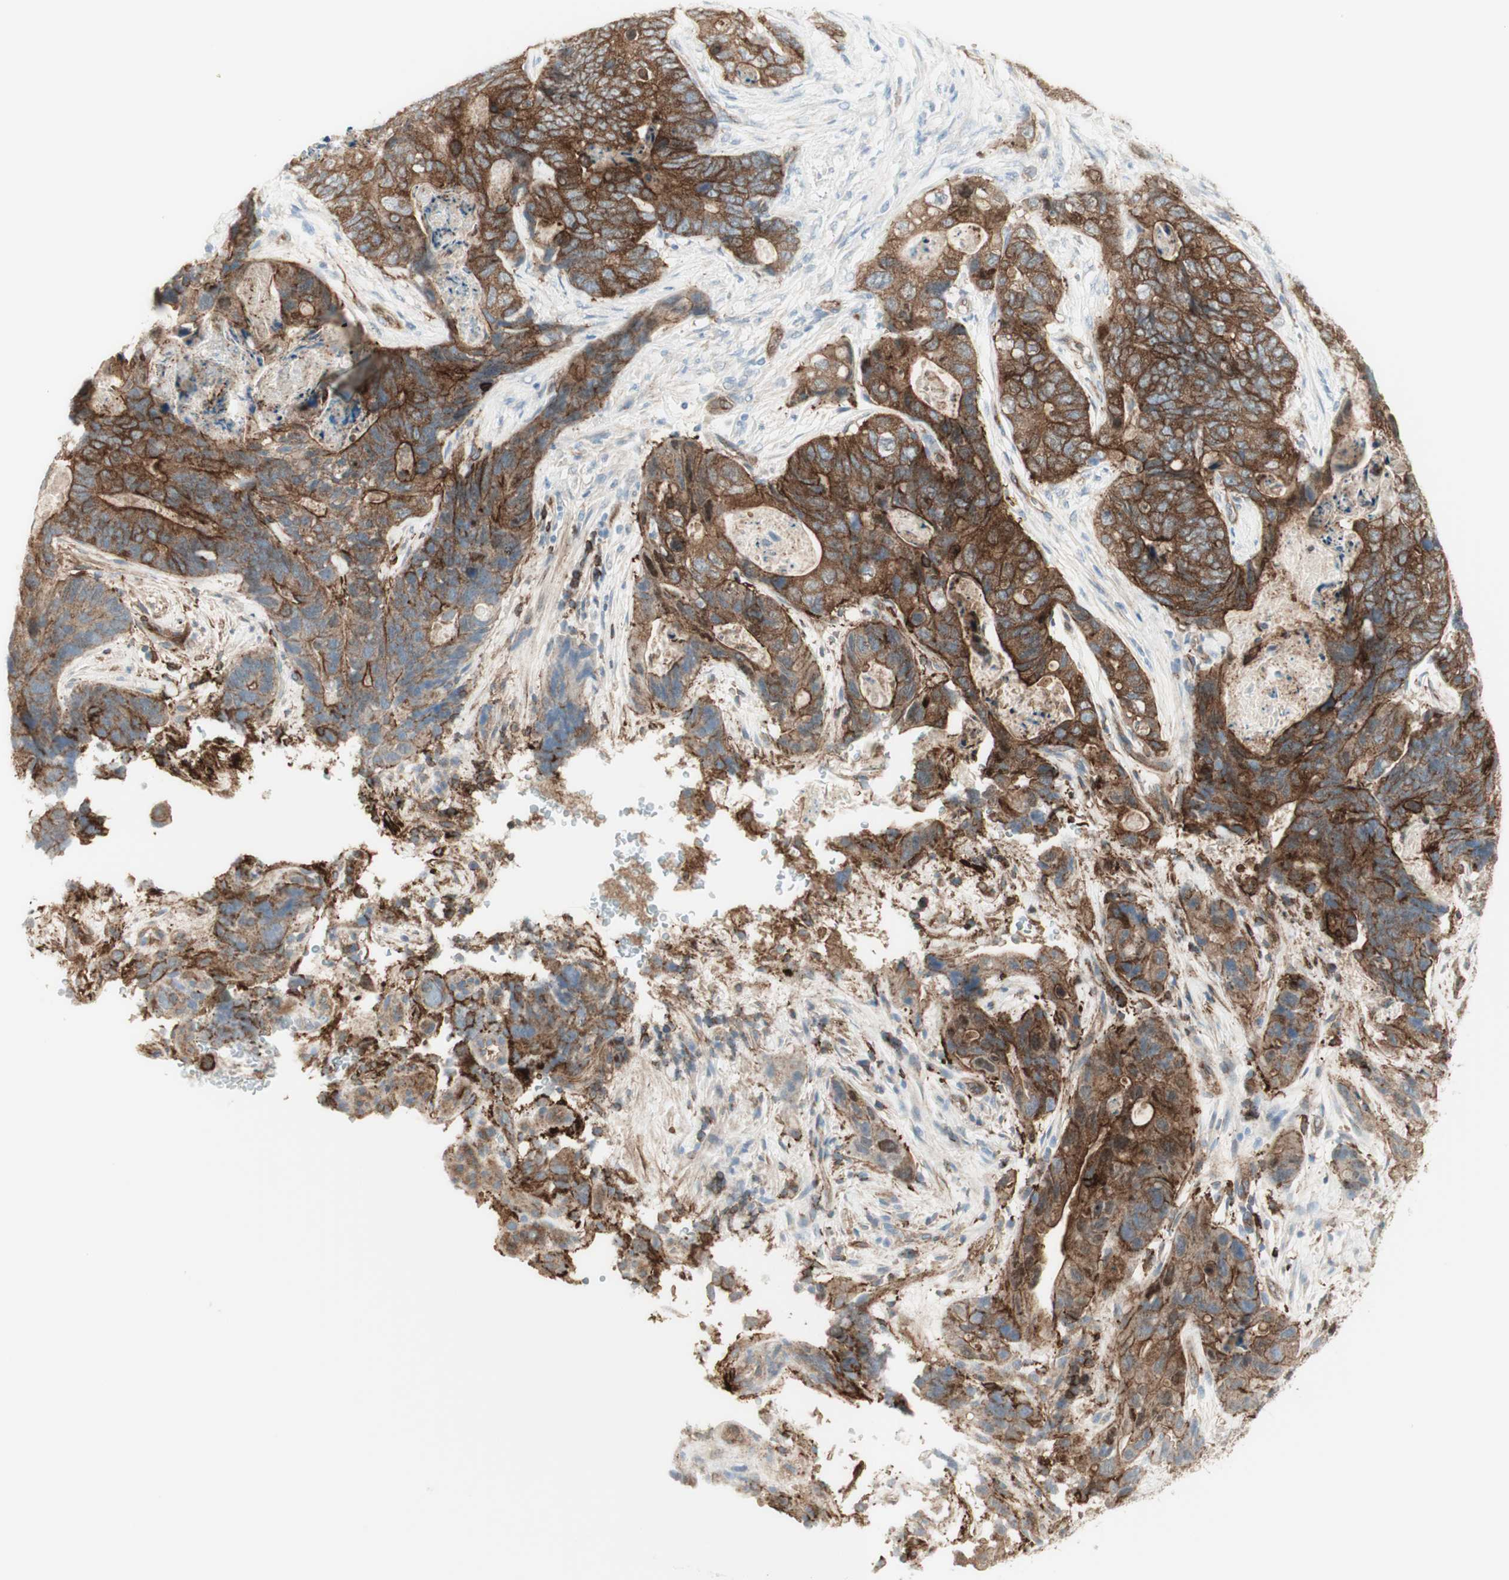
{"staining": {"intensity": "strong", "quantity": "25%-75%", "location": "cytoplasmic/membranous"}, "tissue": "stomach cancer", "cell_type": "Tumor cells", "image_type": "cancer", "snomed": [{"axis": "morphology", "description": "Adenocarcinoma, NOS"}, {"axis": "topography", "description": "Stomach"}], "caption": "Immunohistochemical staining of human adenocarcinoma (stomach) shows high levels of strong cytoplasmic/membranous protein expression in approximately 25%-75% of tumor cells.", "gene": "MYO6", "patient": {"sex": "female", "age": 89}}